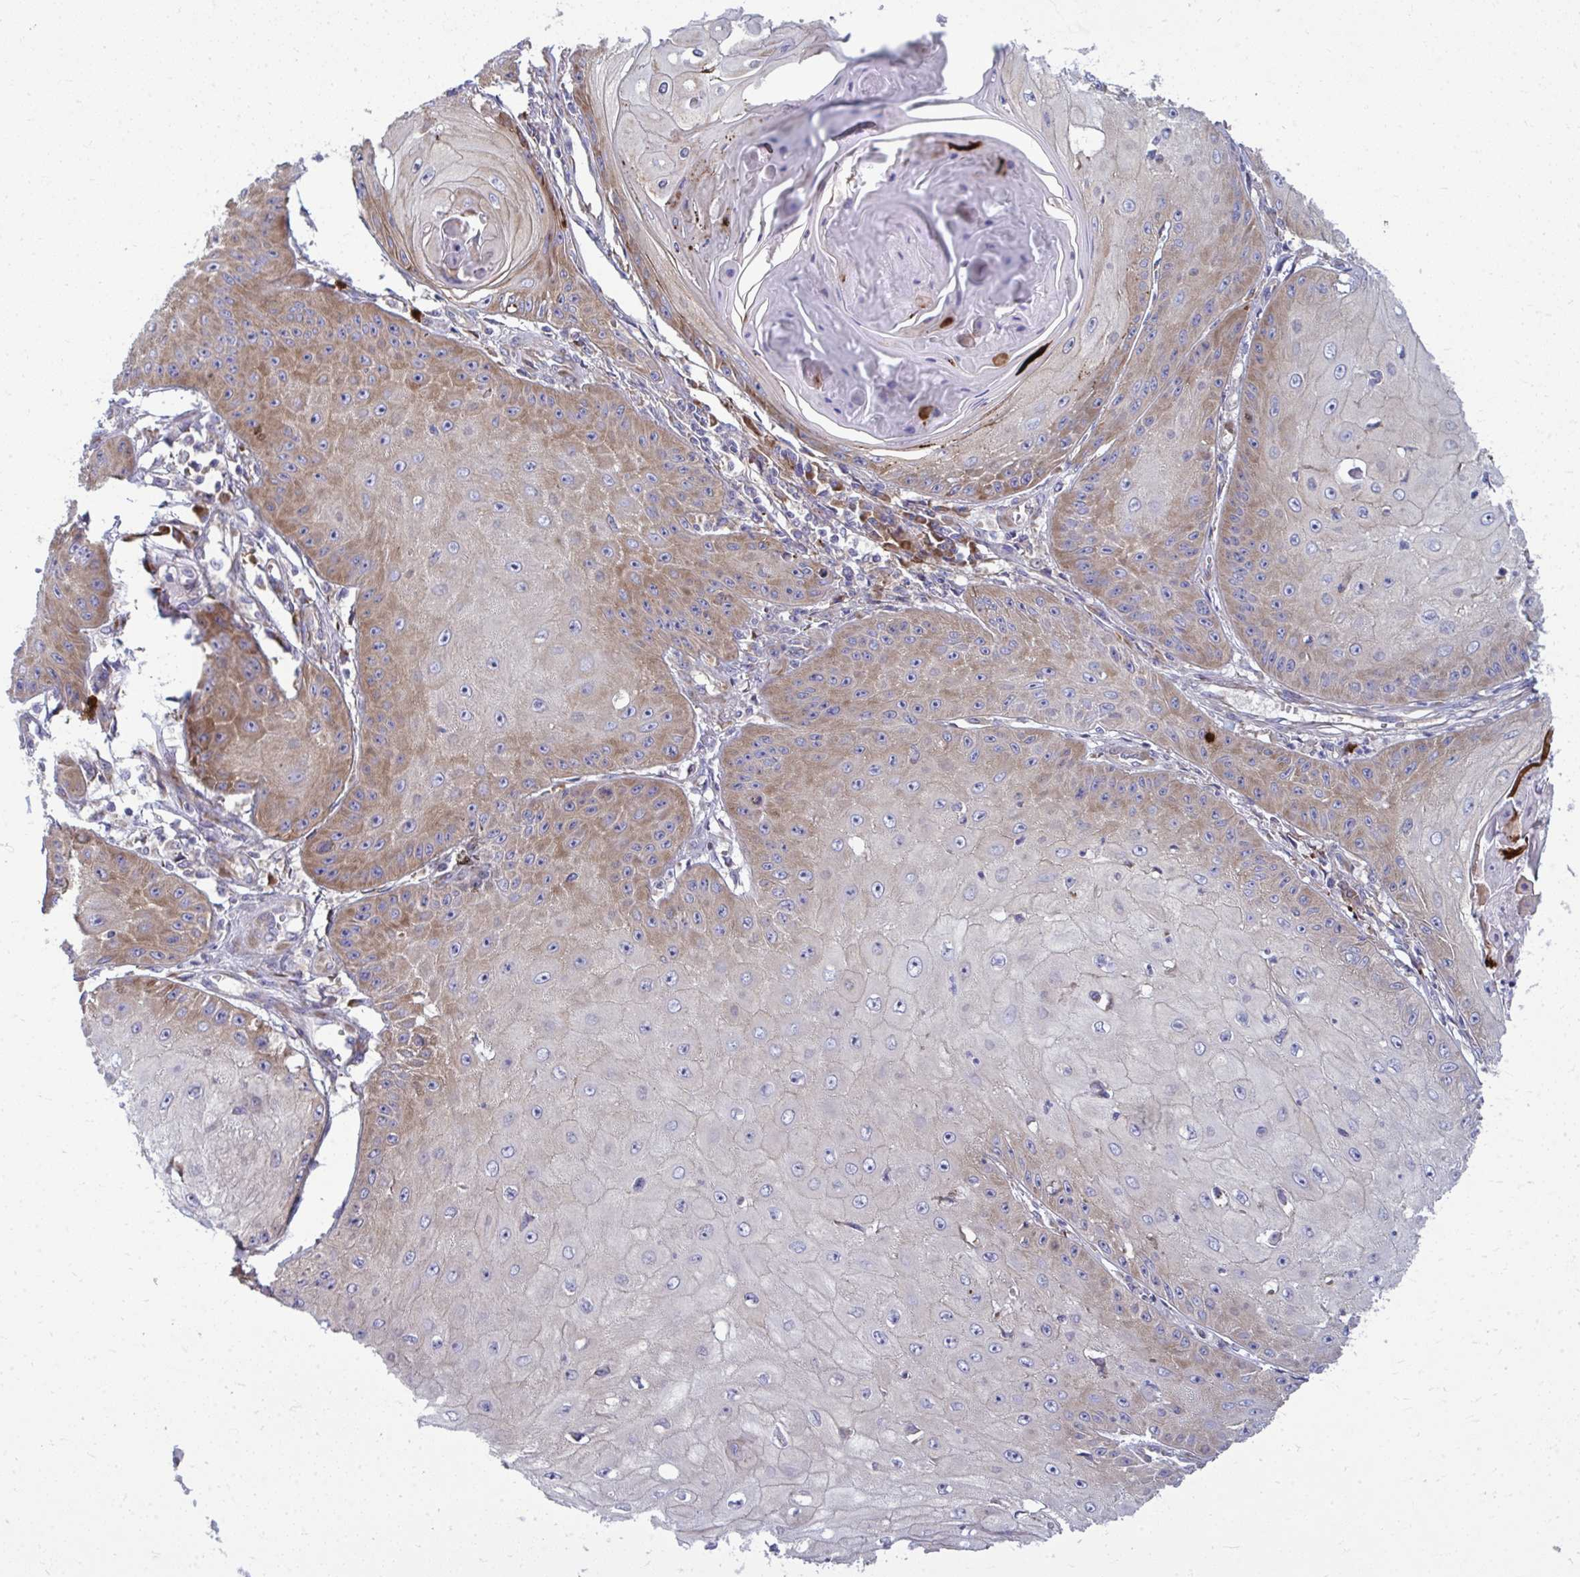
{"staining": {"intensity": "moderate", "quantity": "25%-75%", "location": "cytoplasmic/membranous"}, "tissue": "skin cancer", "cell_type": "Tumor cells", "image_type": "cancer", "snomed": [{"axis": "morphology", "description": "Squamous cell carcinoma, NOS"}, {"axis": "topography", "description": "Skin"}], "caption": "Immunohistochemical staining of human skin squamous cell carcinoma demonstrates medium levels of moderate cytoplasmic/membranous protein positivity in approximately 25%-75% of tumor cells.", "gene": "GFPT2", "patient": {"sex": "male", "age": 70}}